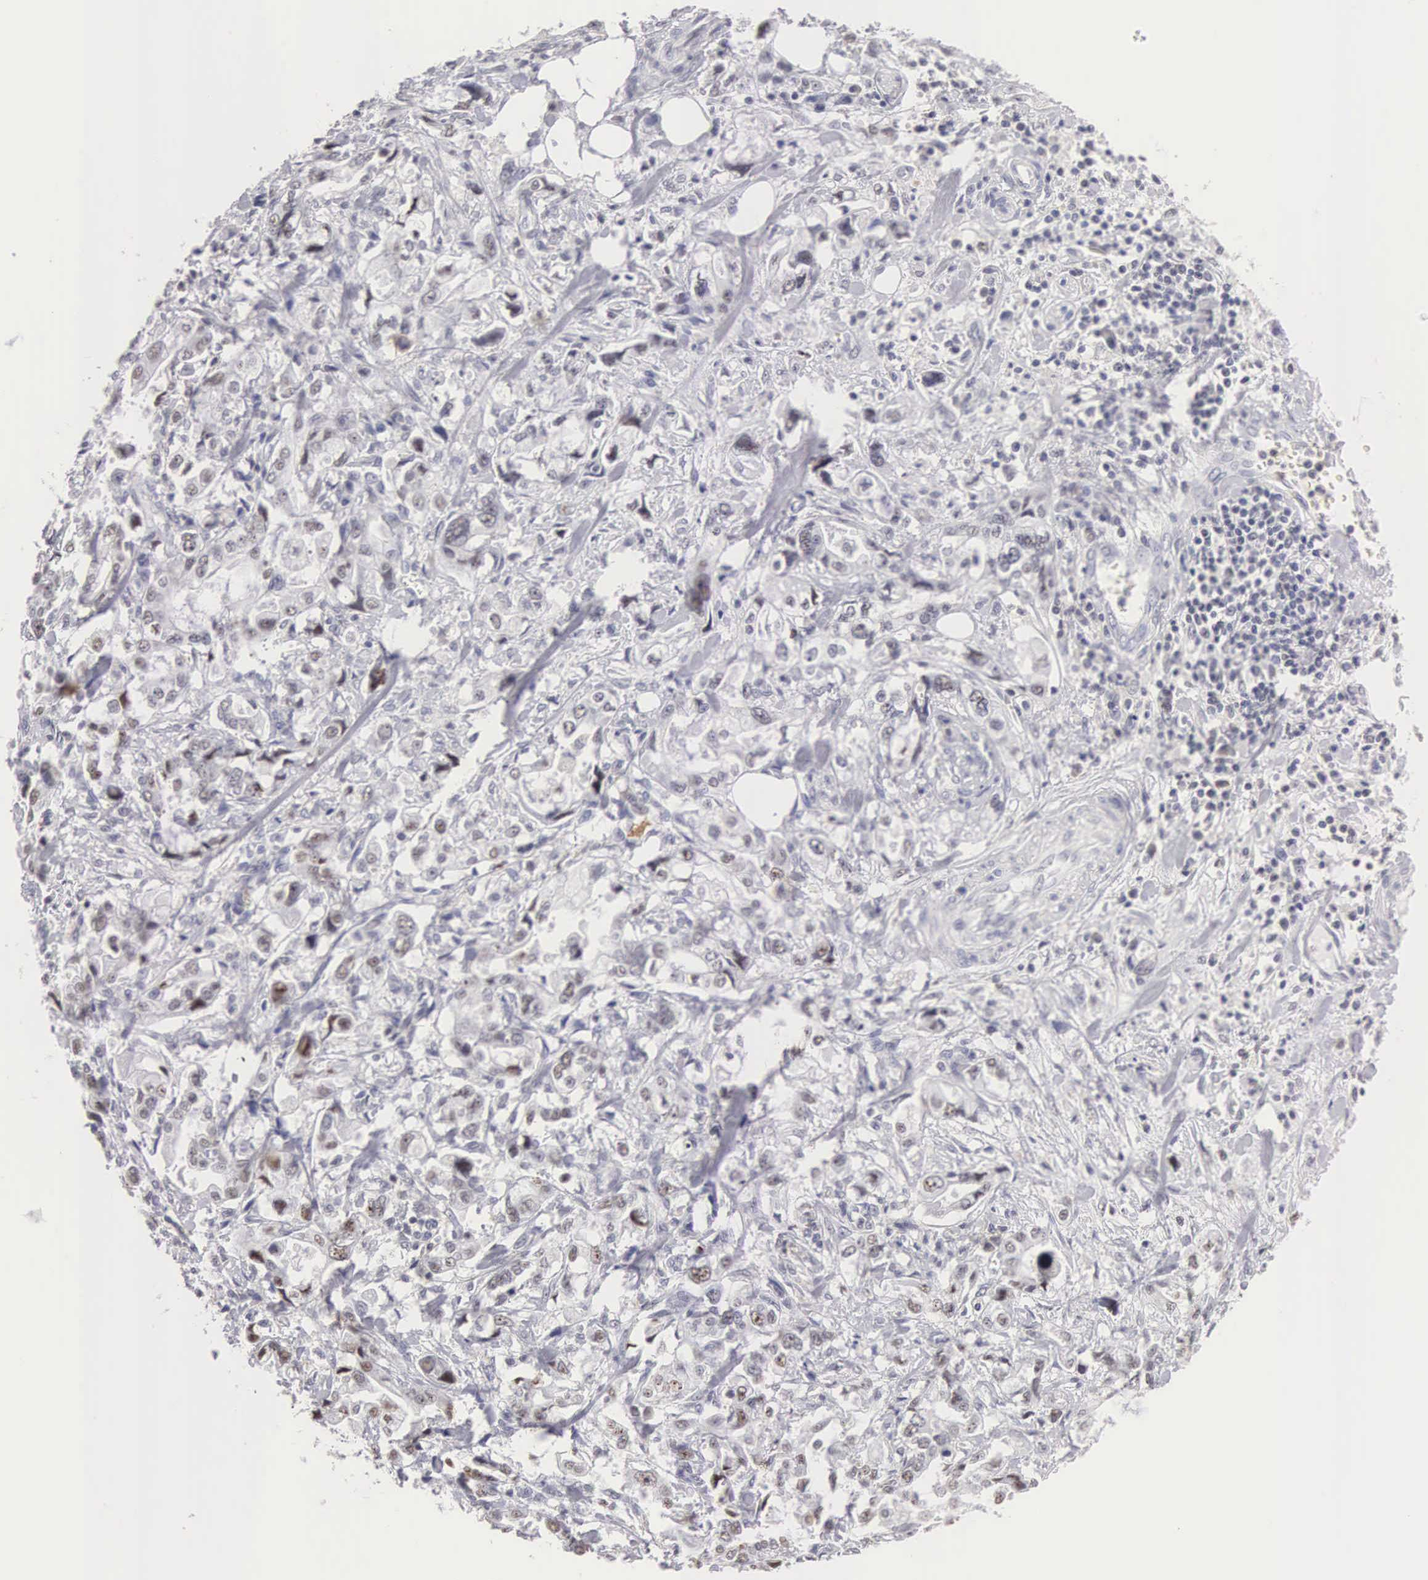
{"staining": {"intensity": "negative", "quantity": "none", "location": "none"}, "tissue": "stomach cancer", "cell_type": "Tumor cells", "image_type": "cancer", "snomed": [{"axis": "morphology", "description": "Adenocarcinoma, NOS"}, {"axis": "topography", "description": "Pancreas"}, {"axis": "topography", "description": "Stomach, upper"}], "caption": "Tumor cells are negative for brown protein staining in stomach cancer (adenocarcinoma). (DAB immunohistochemistry (IHC) visualized using brightfield microscopy, high magnification).", "gene": "FAM47A", "patient": {"sex": "male", "age": 77}}